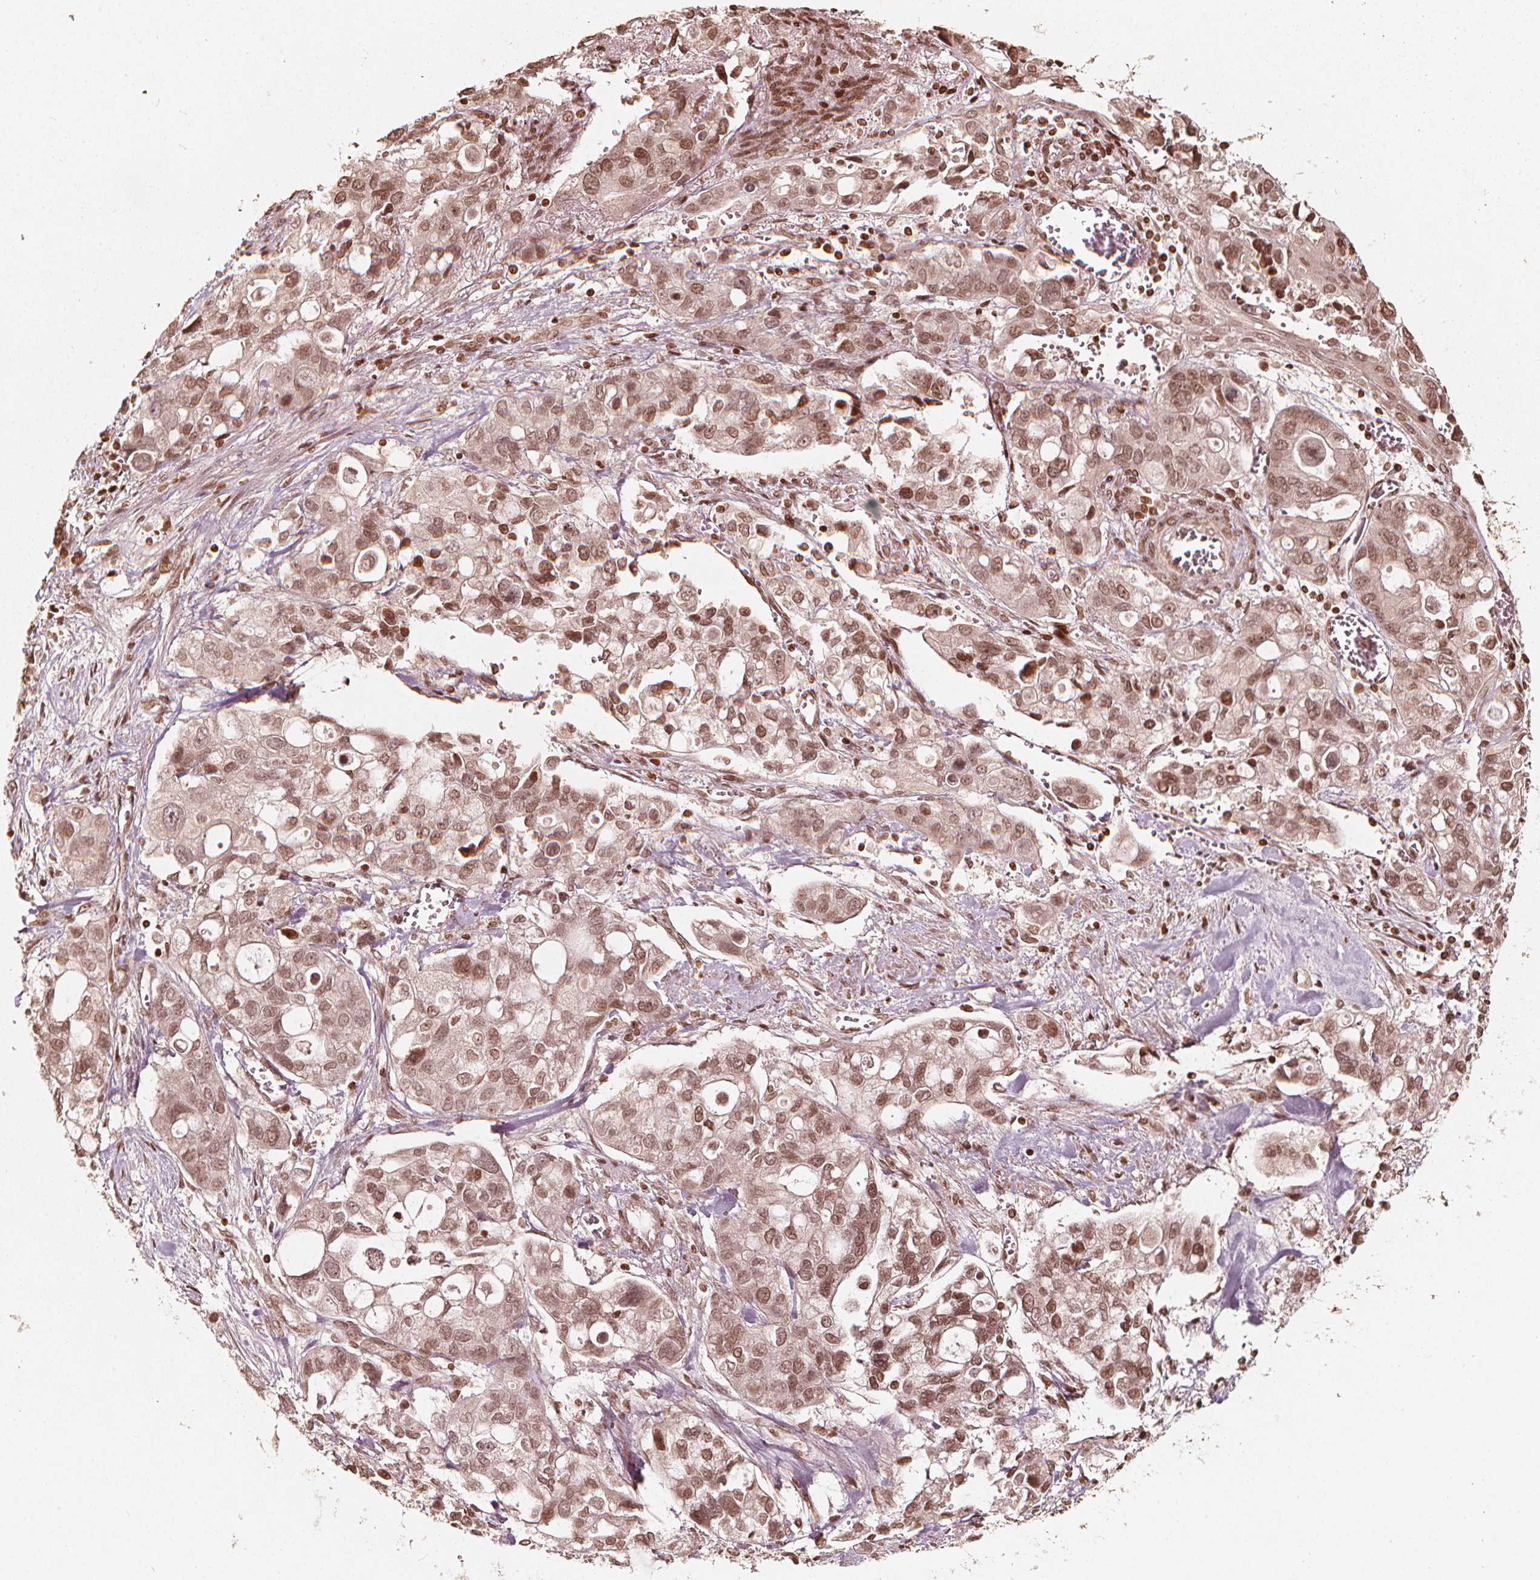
{"staining": {"intensity": "moderate", "quantity": ">75%", "location": "nuclear"}, "tissue": "stomach cancer", "cell_type": "Tumor cells", "image_type": "cancer", "snomed": [{"axis": "morphology", "description": "Adenocarcinoma, NOS"}, {"axis": "topography", "description": "Stomach, upper"}], "caption": "Protein expression by IHC exhibits moderate nuclear staining in about >75% of tumor cells in stomach cancer.", "gene": "H3C14", "patient": {"sex": "female", "age": 81}}